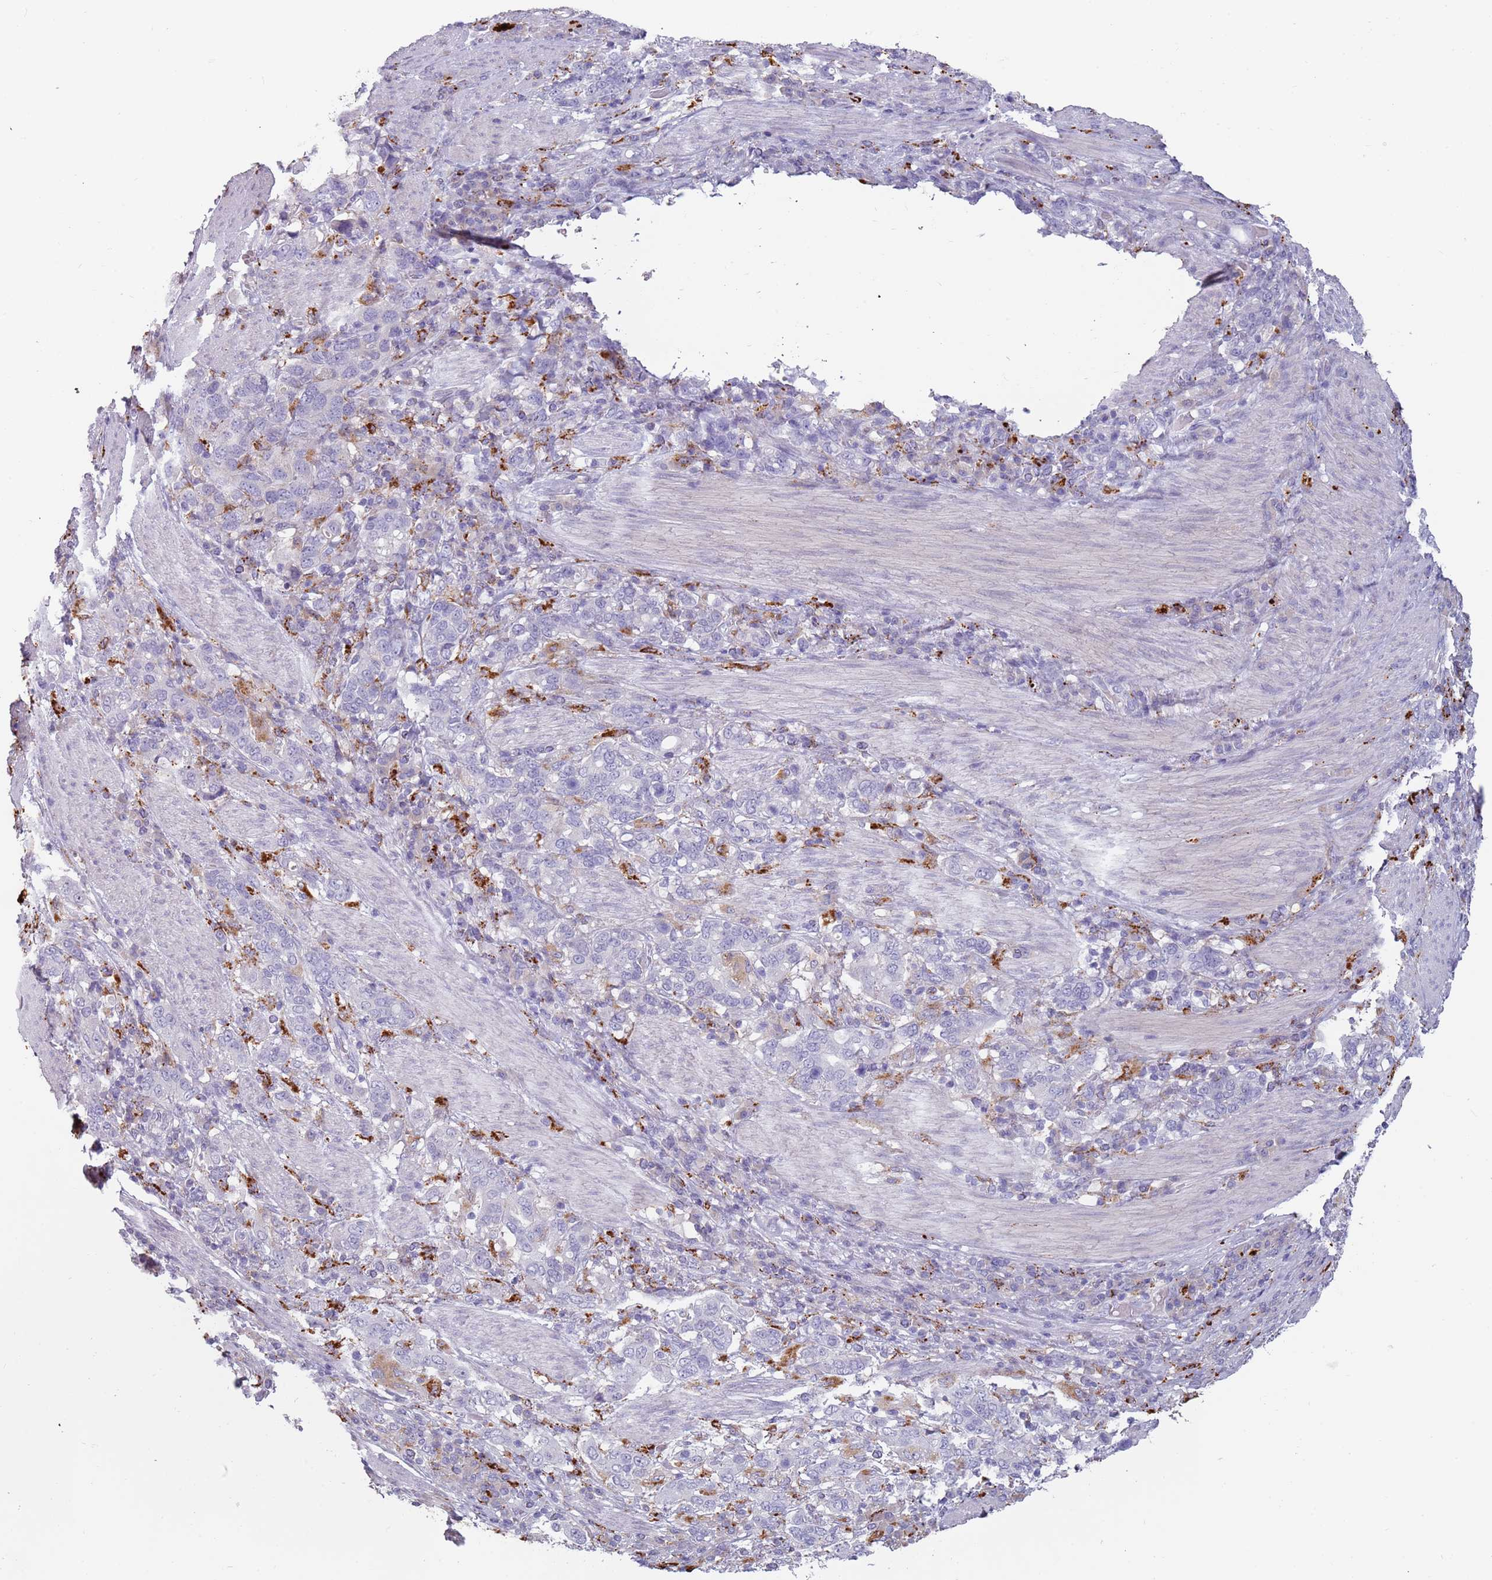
{"staining": {"intensity": "negative", "quantity": "none", "location": "none"}, "tissue": "stomach cancer", "cell_type": "Tumor cells", "image_type": "cancer", "snomed": [{"axis": "morphology", "description": "Adenocarcinoma, NOS"}, {"axis": "topography", "description": "Stomach, upper"}, {"axis": "topography", "description": "Stomach"}], "caption": "Stomach cancer stained for a protein using immunohistochemistry demonstrates no staining tumor cells.", "gene": "NWD2", "patient": {"sex": "male", "age": 62}}